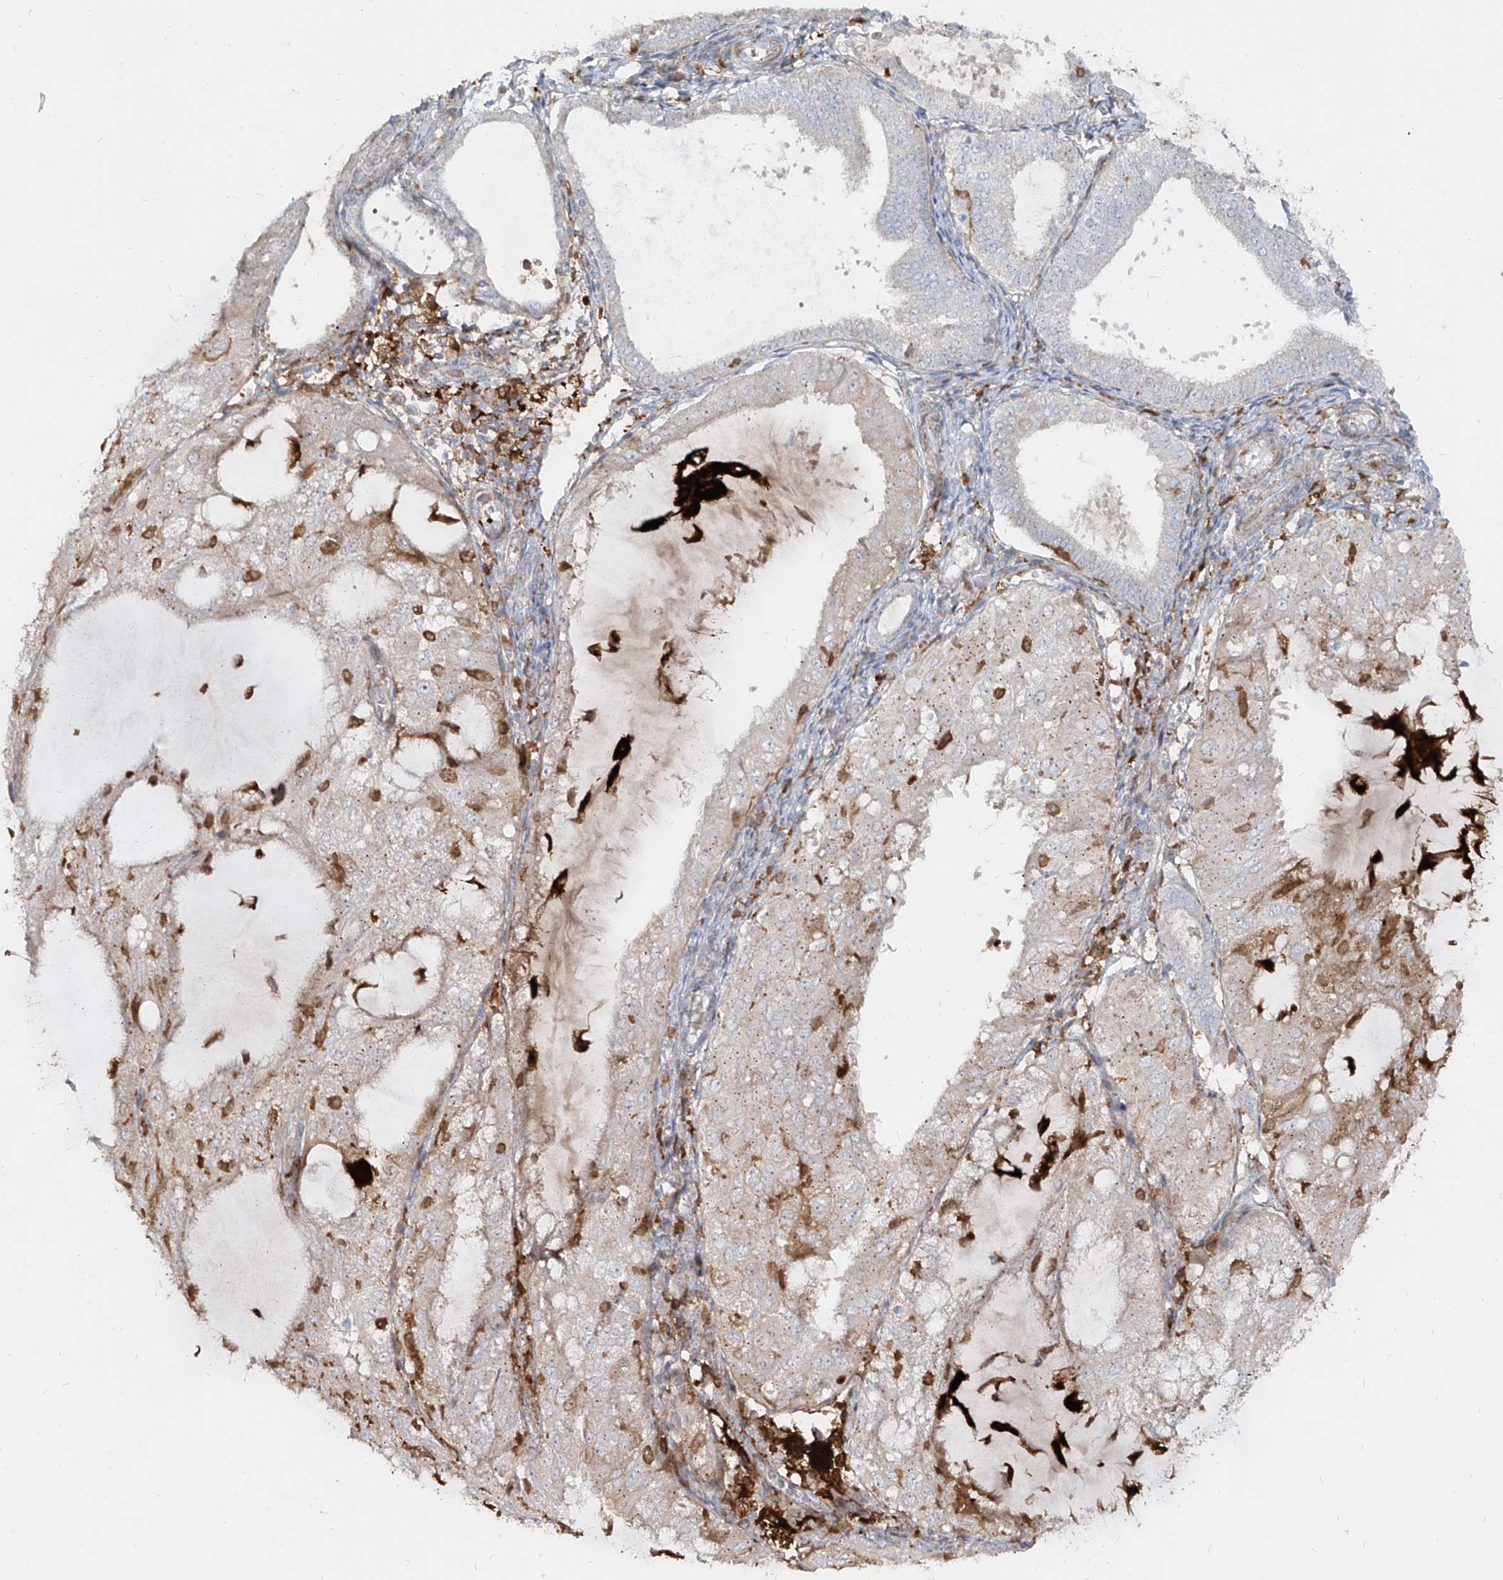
{"staining": {"intensity": "moderate", "quantity": "<25%", "location": "cytoplasmic/membranous"}, "tissue": "endometrial cancer", "cell_type": "Tumor cells", "image_type": "cancer", "snomed": [{"axis": "morphology", "description": "Adenocarcinoma, NOS"}, {"axis": "topography", "description": "Endometrium"}], "caption": "An immunohistochemistry photomicrograph of tumor tissue is shown. Protein staining in brown highlights moderate cytoplasmic/membranous positivity in endometrial cancer within tumor cells. (DAB IHC with brightfield microscopy, high magnification).", "gene": "KYNU", "patient": {"sex": "female", "age": 81}}